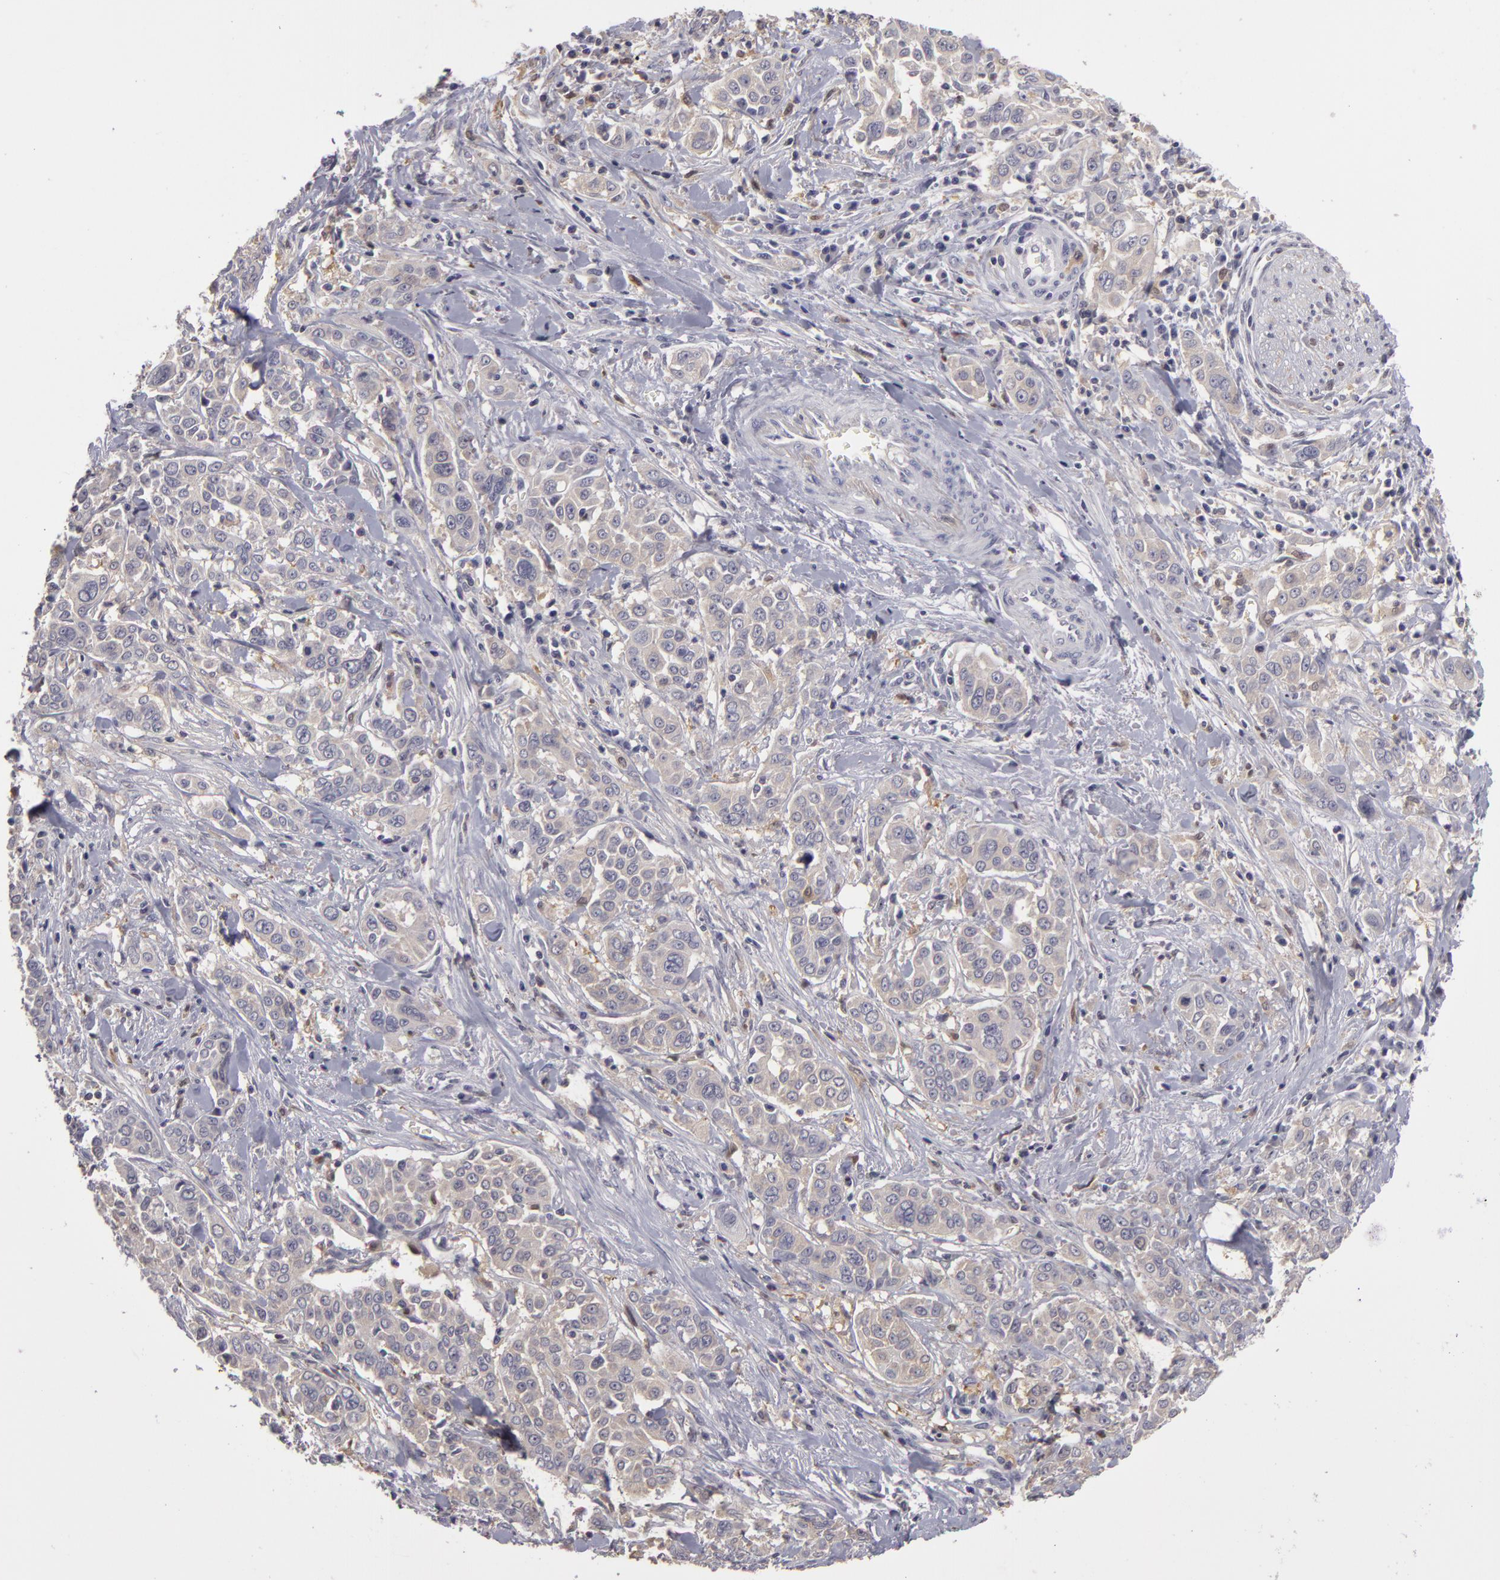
{"staining": {"intensity": "negative", "quantity": "none", "location": "none"}, "tissue": "pancreatic cancer", "cell_type": "Tumor cells", "image_type": "cancer", "snomed": [{"axis": "morphology", "description": "Adenocarcinoma, NOS"}, {"axis": "topography", "description": "Pancreas"}], "caption": "DAB (3,3'-diaminobenzidine) immunohistochemical staining of adenocarcinoma (pancreatic) shows no significant expression in tumor cells.", "gene": "GNPDA1", "patient": {"sex": "female", "age": 52}}